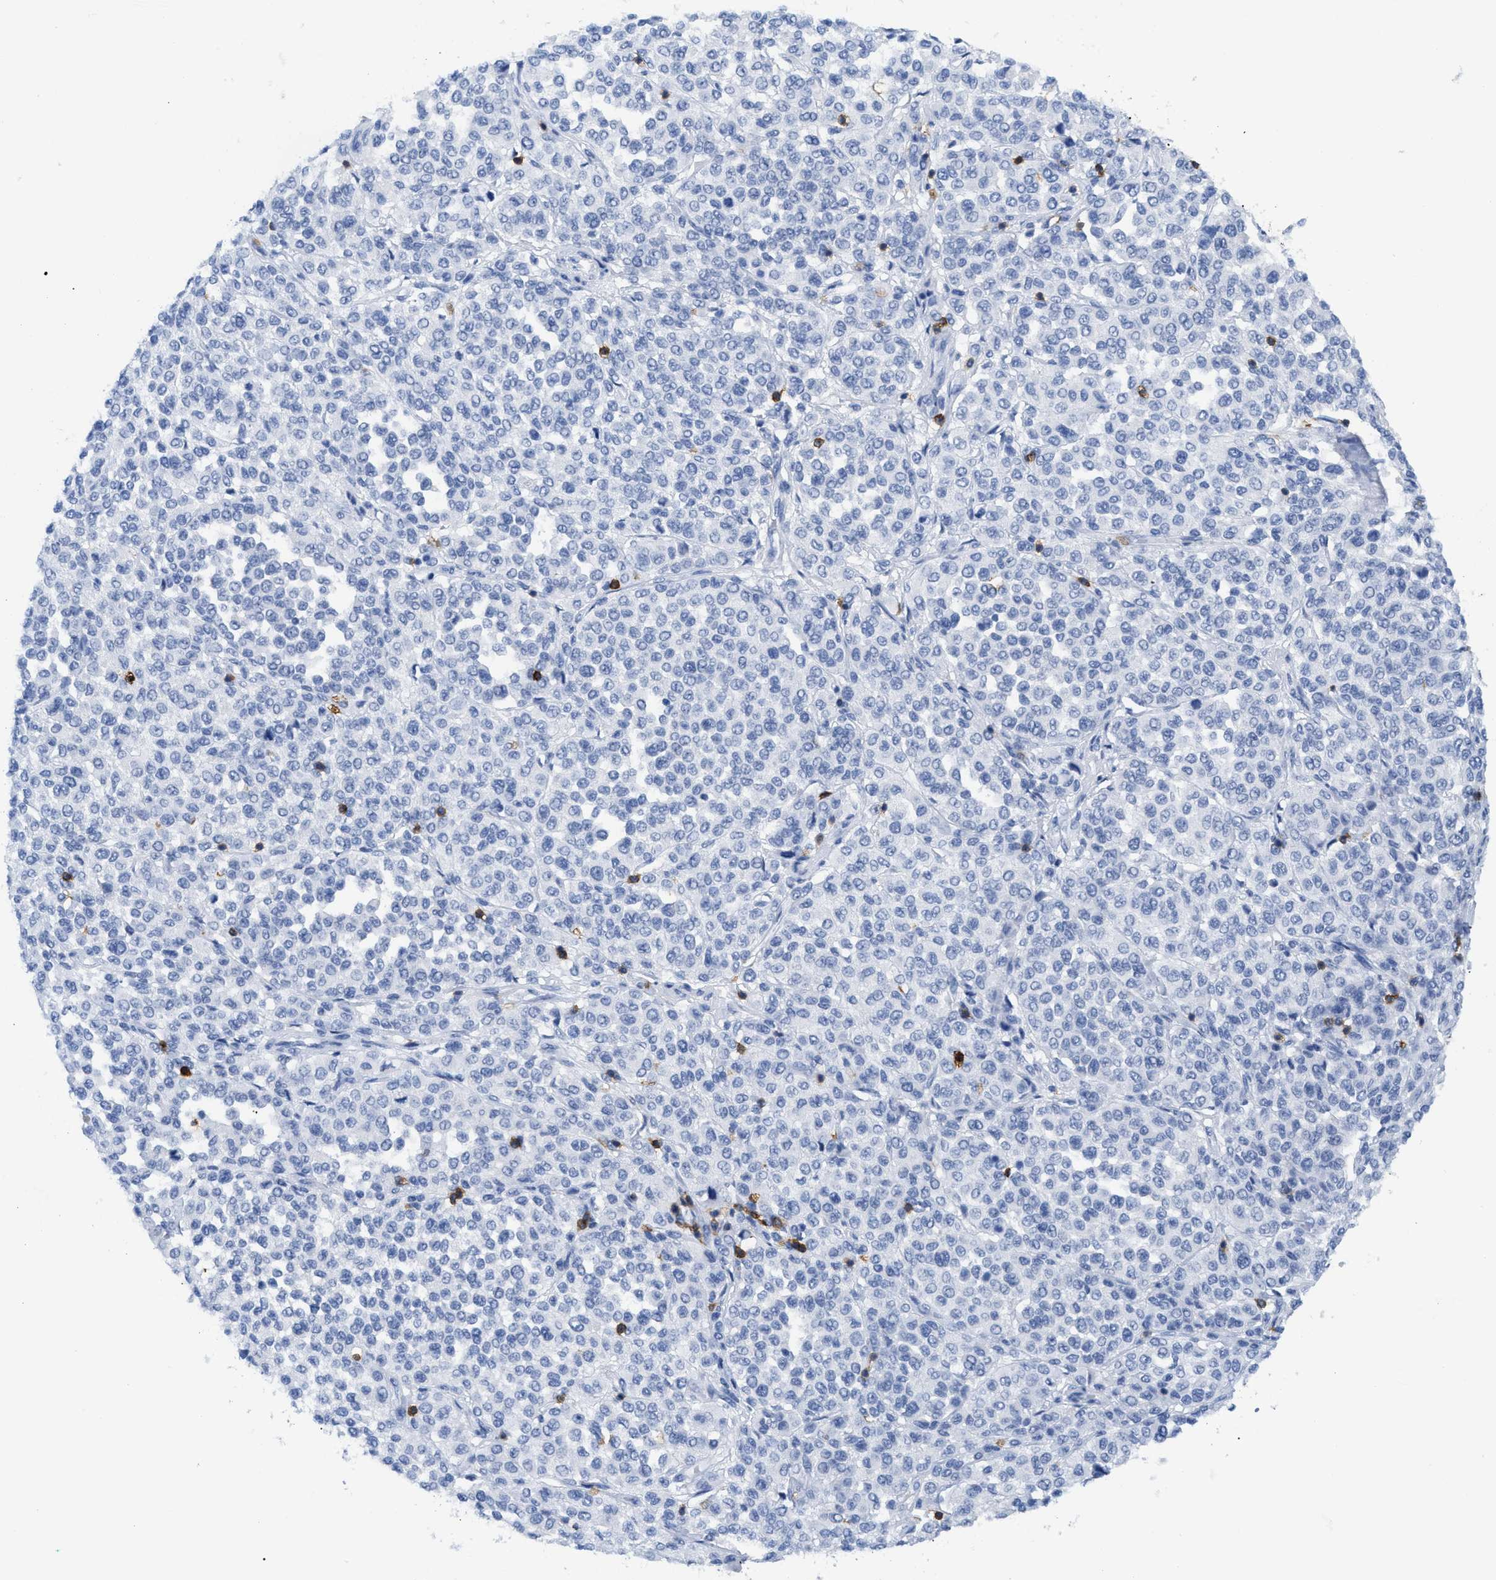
{"staining": {"intensity": "negative", "quantity": "none", "location": "none"}, "tissue": "melanoma", "cell_type": "Tumor cells", "image_type": "cancer", "snomed": [{"axis": "morphology", "description": "Malignant melanoma, Metastatic site"}, {"axis": "topography", "description": "Pancreas"}], "caption": "IHC of melanoma shows no positivity in tumor cells.", "gene": "CD5", "patient": {"sex": "female", "age": 30}}